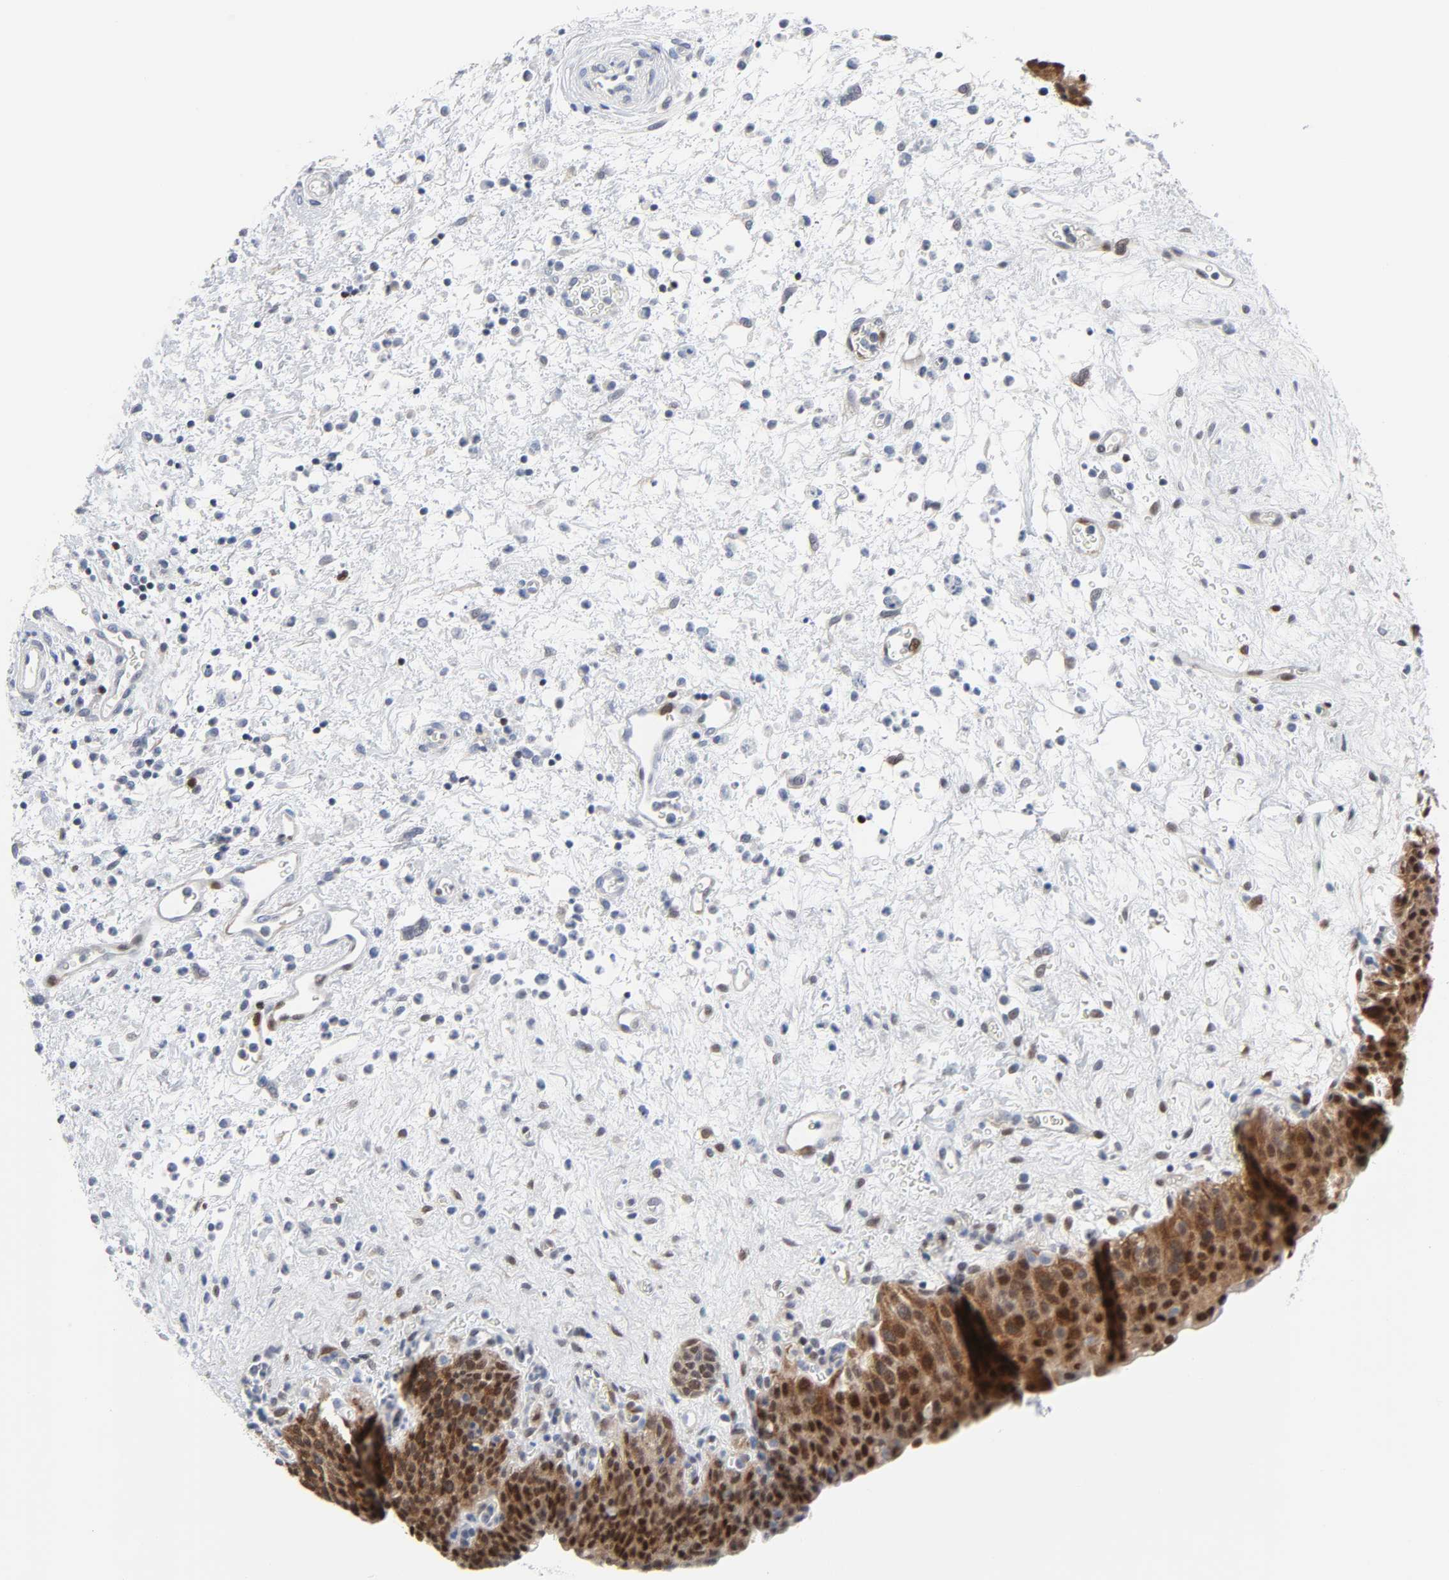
{"staining": {"intensity": "moderate", "quantity": ">75%", "location": "cytoplasmic/membranous,nuclear"}, "tissue": "urinary bladder", "cell_type": "Urothelial cells", "image_type": "normal", "snomed": [{"axis": "morphology", "description": "Normal tissue, NOS"}, {"axis": "morphology", "description": "Dysplasia, NOS"}, {"axis": "topography", "description": "Urinary bladder"}], "caption": "Immunohistochemistry (IHC) of normal urinary bladder reveals medium levels of moderate cytoplasmic/membranous,nuclear staining in about >75% of urothelial cells. The staining was performed using DAB (3,3'-diaminobenzidine), with brown indicating positive protein expression. Nuclei are stained blue with hematoxylin.", "gene": "WEE1", "patient": {"sex": "male", "age": 35}}